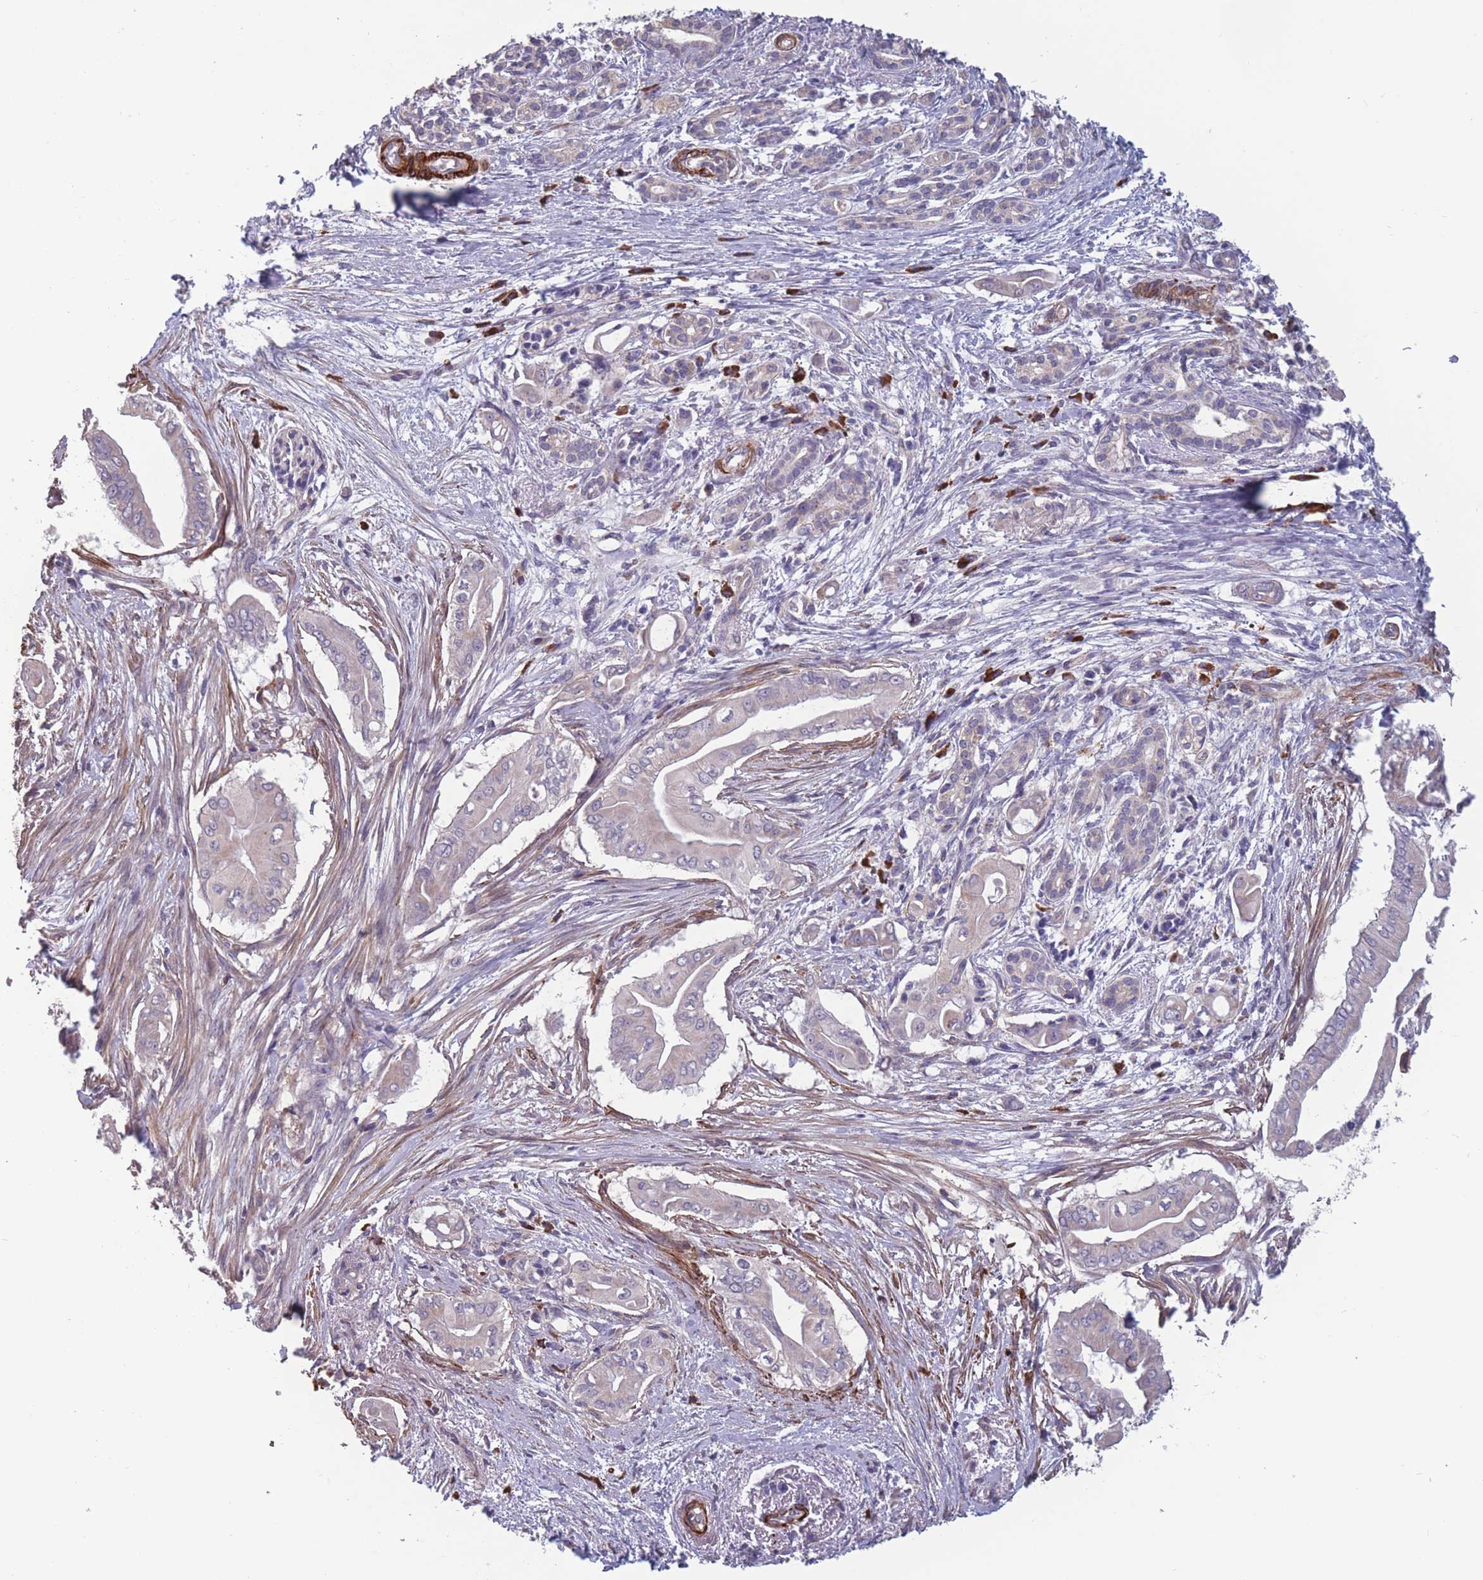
{"staining": {"intensity": "negative", "quantity": "none", "location": "none"}, "tissue": "pancreatic cancer", "cell_type": "Tumor cells", "image_type": "cancer", "snomed": [{"axis": "morphology", "description": "Adenocarcinoma, NOS"}, {"axis": "topography", "description": "Pancreas"}], "caption": "IHC micrograph of neoplastic tissue: human pancreatic cancer (adenocarcinoma) stained with DAB (3,3'-diaminobenzidine) reveals no significant protein positivity in tumor cells.", "gene": "TOMM40L", "patient": {"sex": "male", "age": 71}}